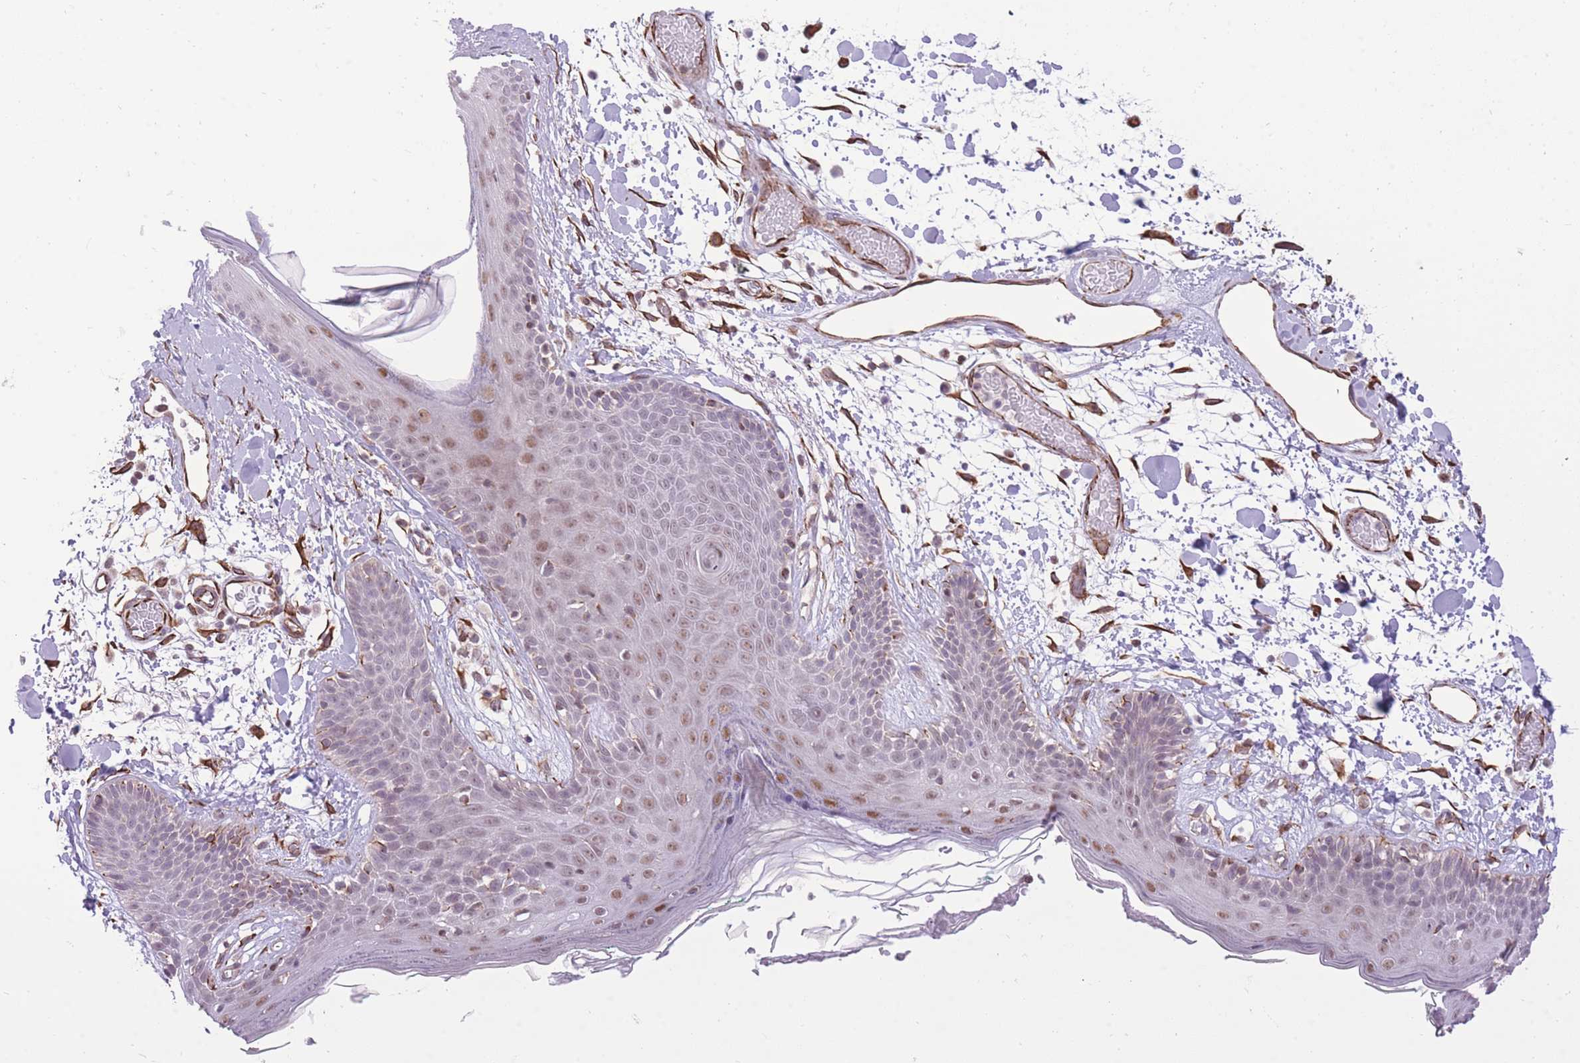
{"staining": {"intensity": "moderate", "quantity": ">75%", "location": "cytoplasmic/membranous"}, "tissue": "skin", "cell_type": "Fibroblasts", "image_type": "normal", "snomed": [{"axis": "morphology", "description": "Normal tissue, NOS"}, {"axis": "topography", "description": "Skin"}], "caption": "Immunohistochemical staining of benign human skin reveals >75% levels of moderate cytoplasmic/membranous protein positivity in about >75% of fibroblasts. (brown staining indicates protein expression, while blue staining denotes nuclei).", "gene": "ELL", "patient": {"sex": "male", "age": 79}}